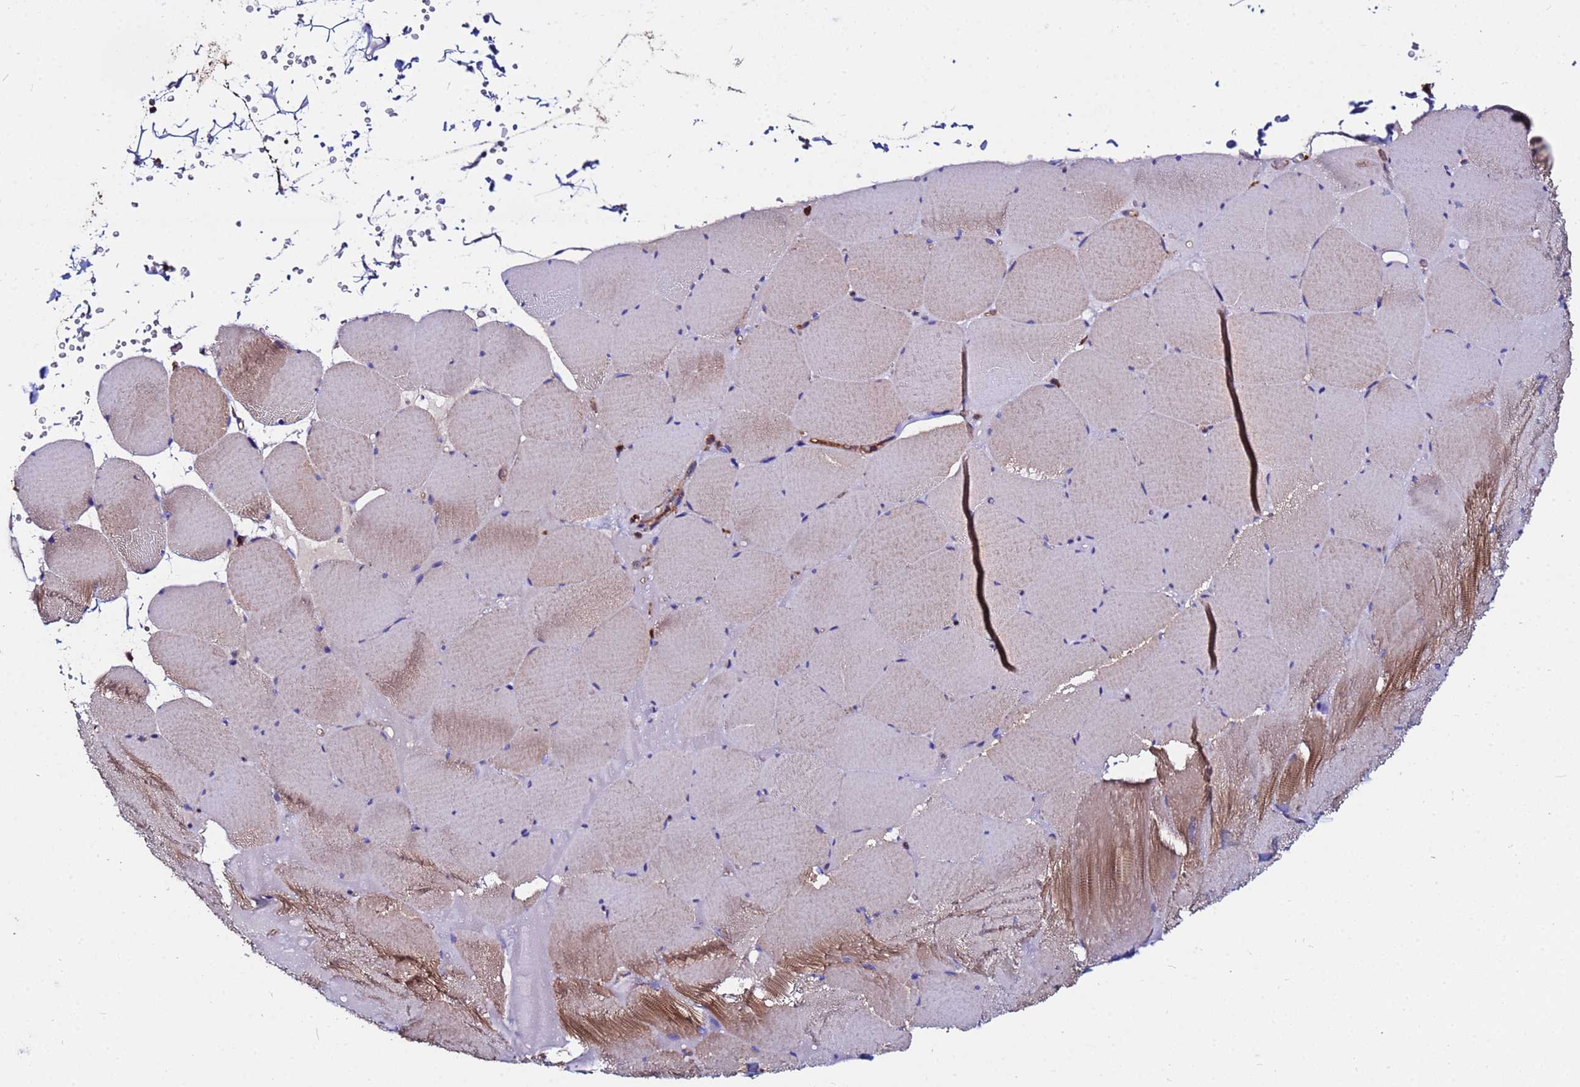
{"staining": {"intensity": "moderate", "quantity": ">75%", "location": "cytoplasmic/membranous"}, "tissue": "skeletal muscle", "cell_type": "Myocytes", "image_type": "normal", "snomed": [{"axis": "morphology", "description": "Normal tissue, NOS"}, {"axis": "topography", "description": "Skeletal muscle"}, {"axis": "topography", "description": "Head-Neck"}], "caption": "Myocytes reveal moderate cytoplasmic/membranous expression in about >75% of cells in benign skeletal muscle. The protein is shown in brown color, while the nuclei are stained blue.", "gene": "POTEE", "patient": {"sex": "male", "age": 66}}